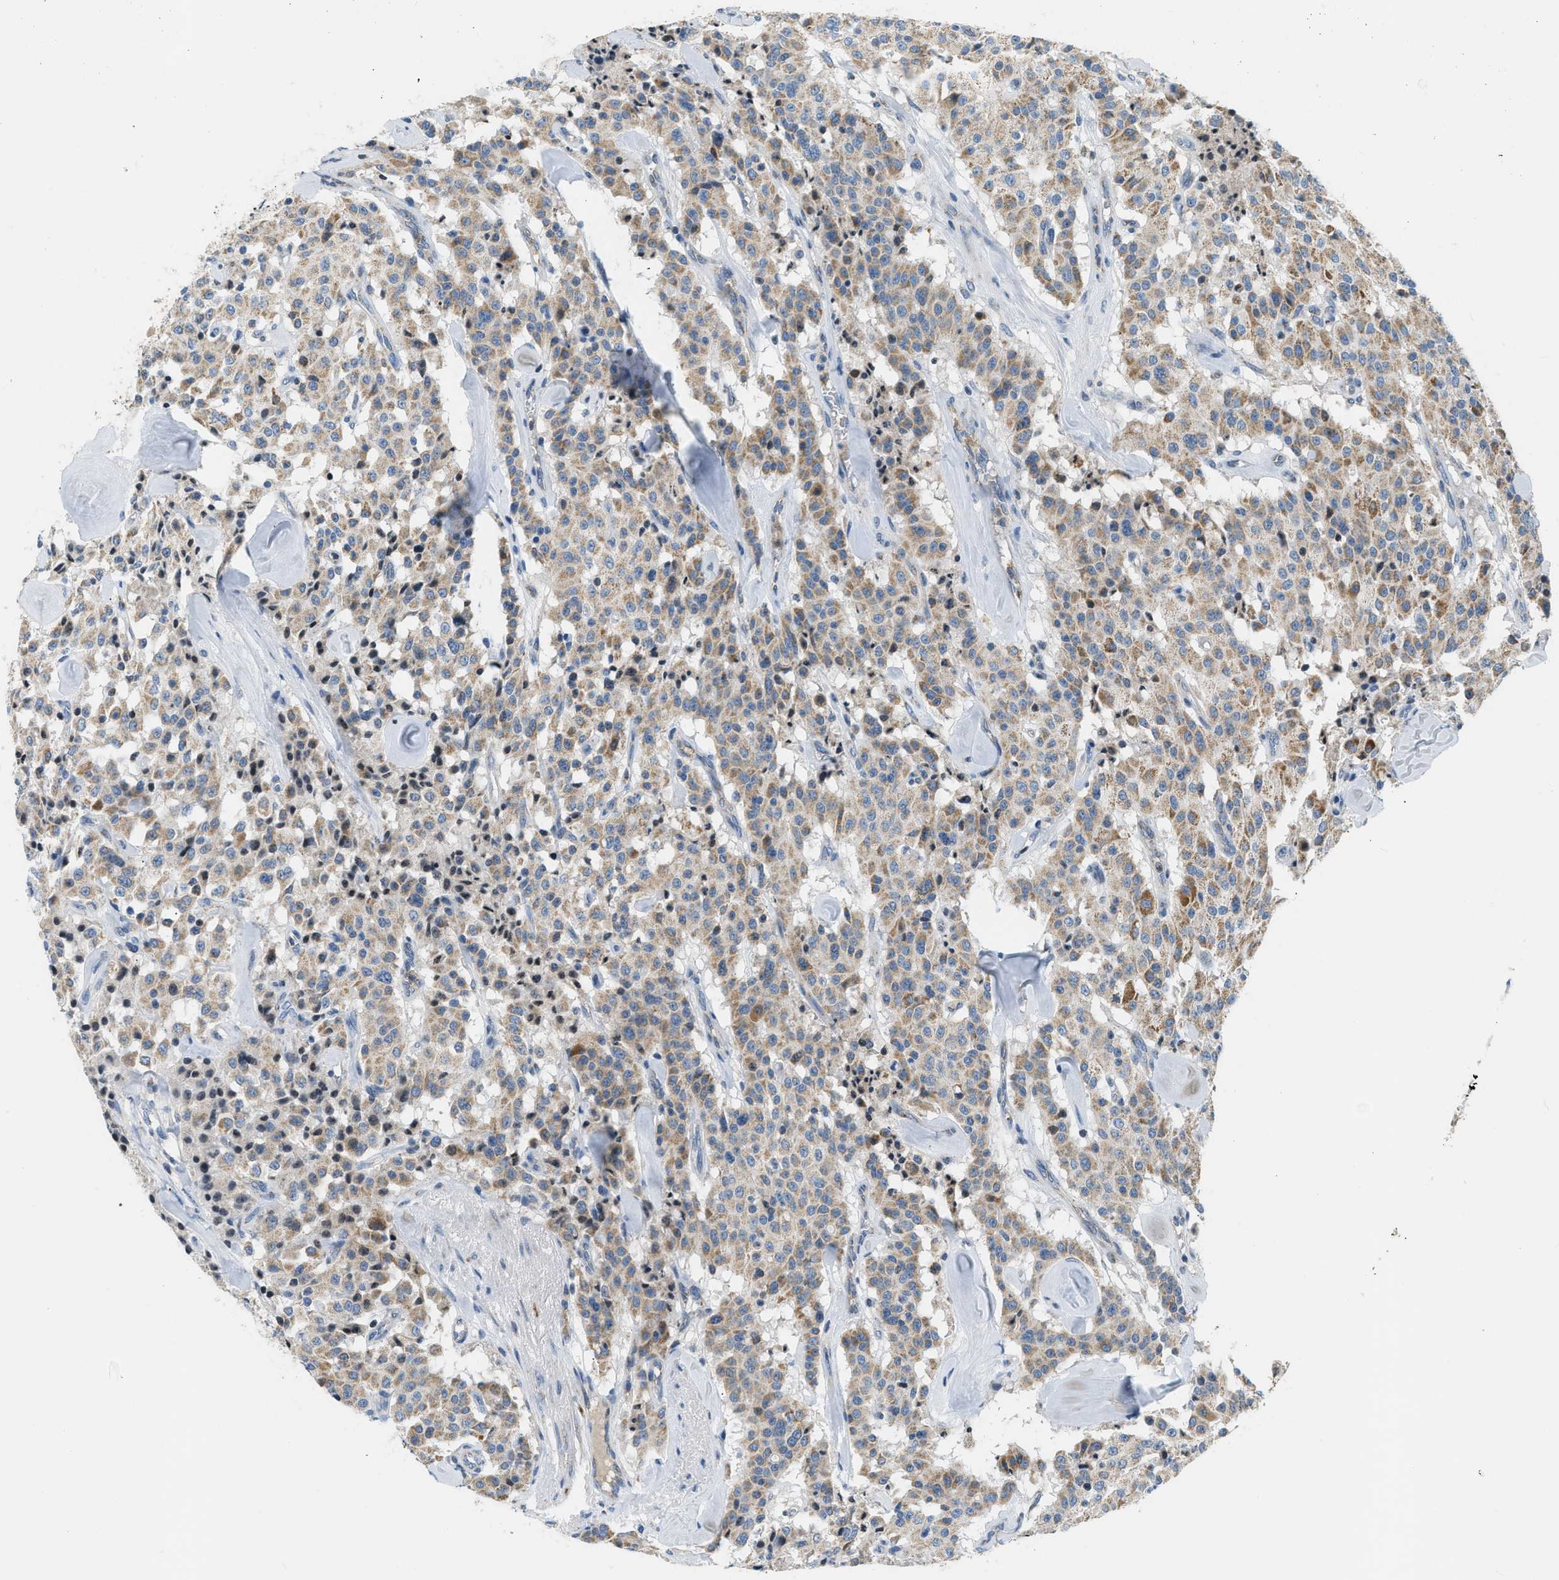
{"staining": {"intensity": "moderate", "quantity": ">75%", "location": "cytoplasmic/membranous"}, "tissue": "carcinoid", "cell_type": "Tumor cells", "image_type": "cancer", "snomed": [{"axis": "morphology", "description": "Carcinoid, malignant, NOS"}, {"axis": "topography", "description": "Lung"}], "caption": "This is an image of immunohistochemistry staining of carcinoid (malignant), which shows moderate positivity in the cytoplasmic/membranous of tumor cells.", "gene": "ACADVL", "patient": {"sex": "male", "age": 30}}